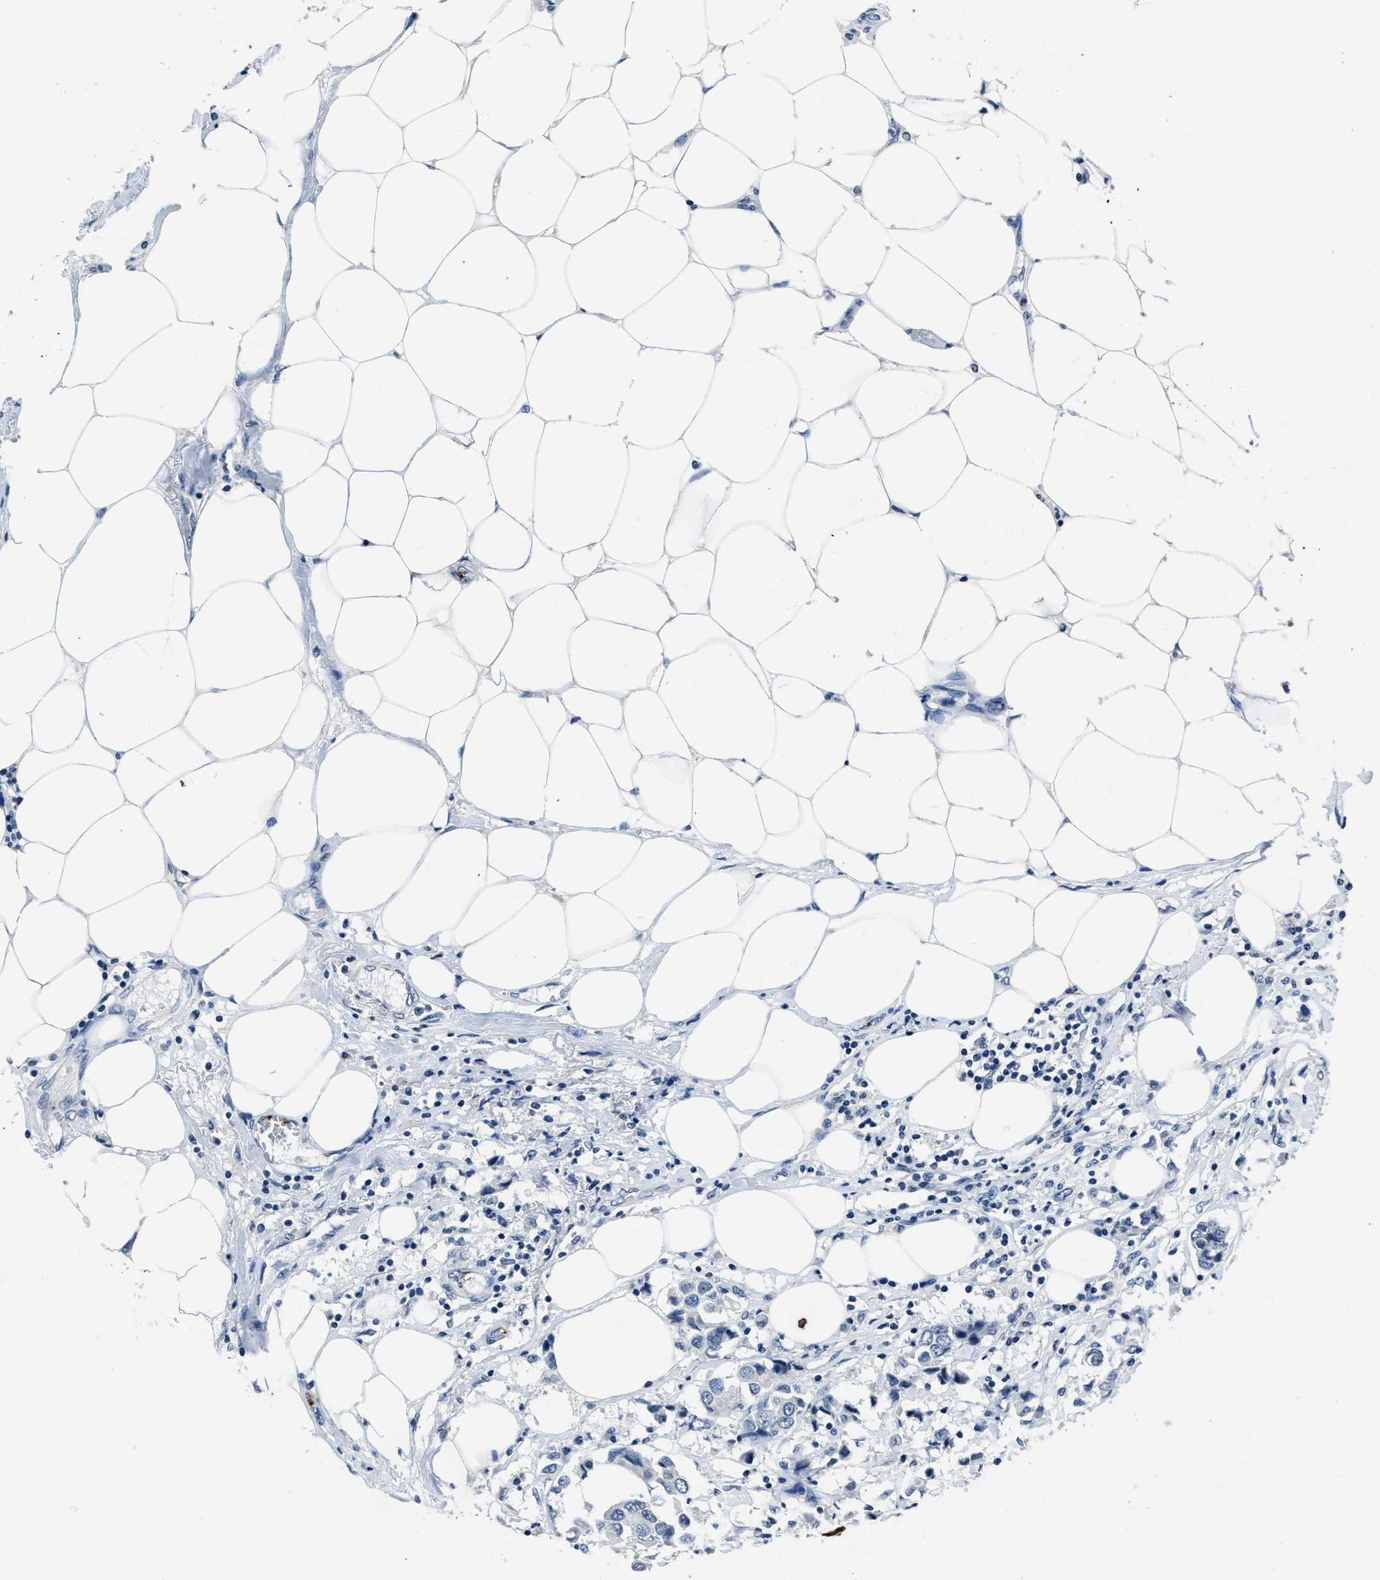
{"staining": {"intensity": "negative", "quantity": "none", "location": "none"}, "tissue": "breast cancer", "cell_type": "Tumor cells", "image_type": "cancer", "snomed": [{"axis": "morphology", "description": "Duct carcinoma"}, {"axis": "topography", "description": "Breast"}], "caption": "A histopathology image of breast cancer stained for a protein shows no brown staining in tumor cells.", "gene": "ITGA2B", "patient": {"sex": "female", "age": 80}}